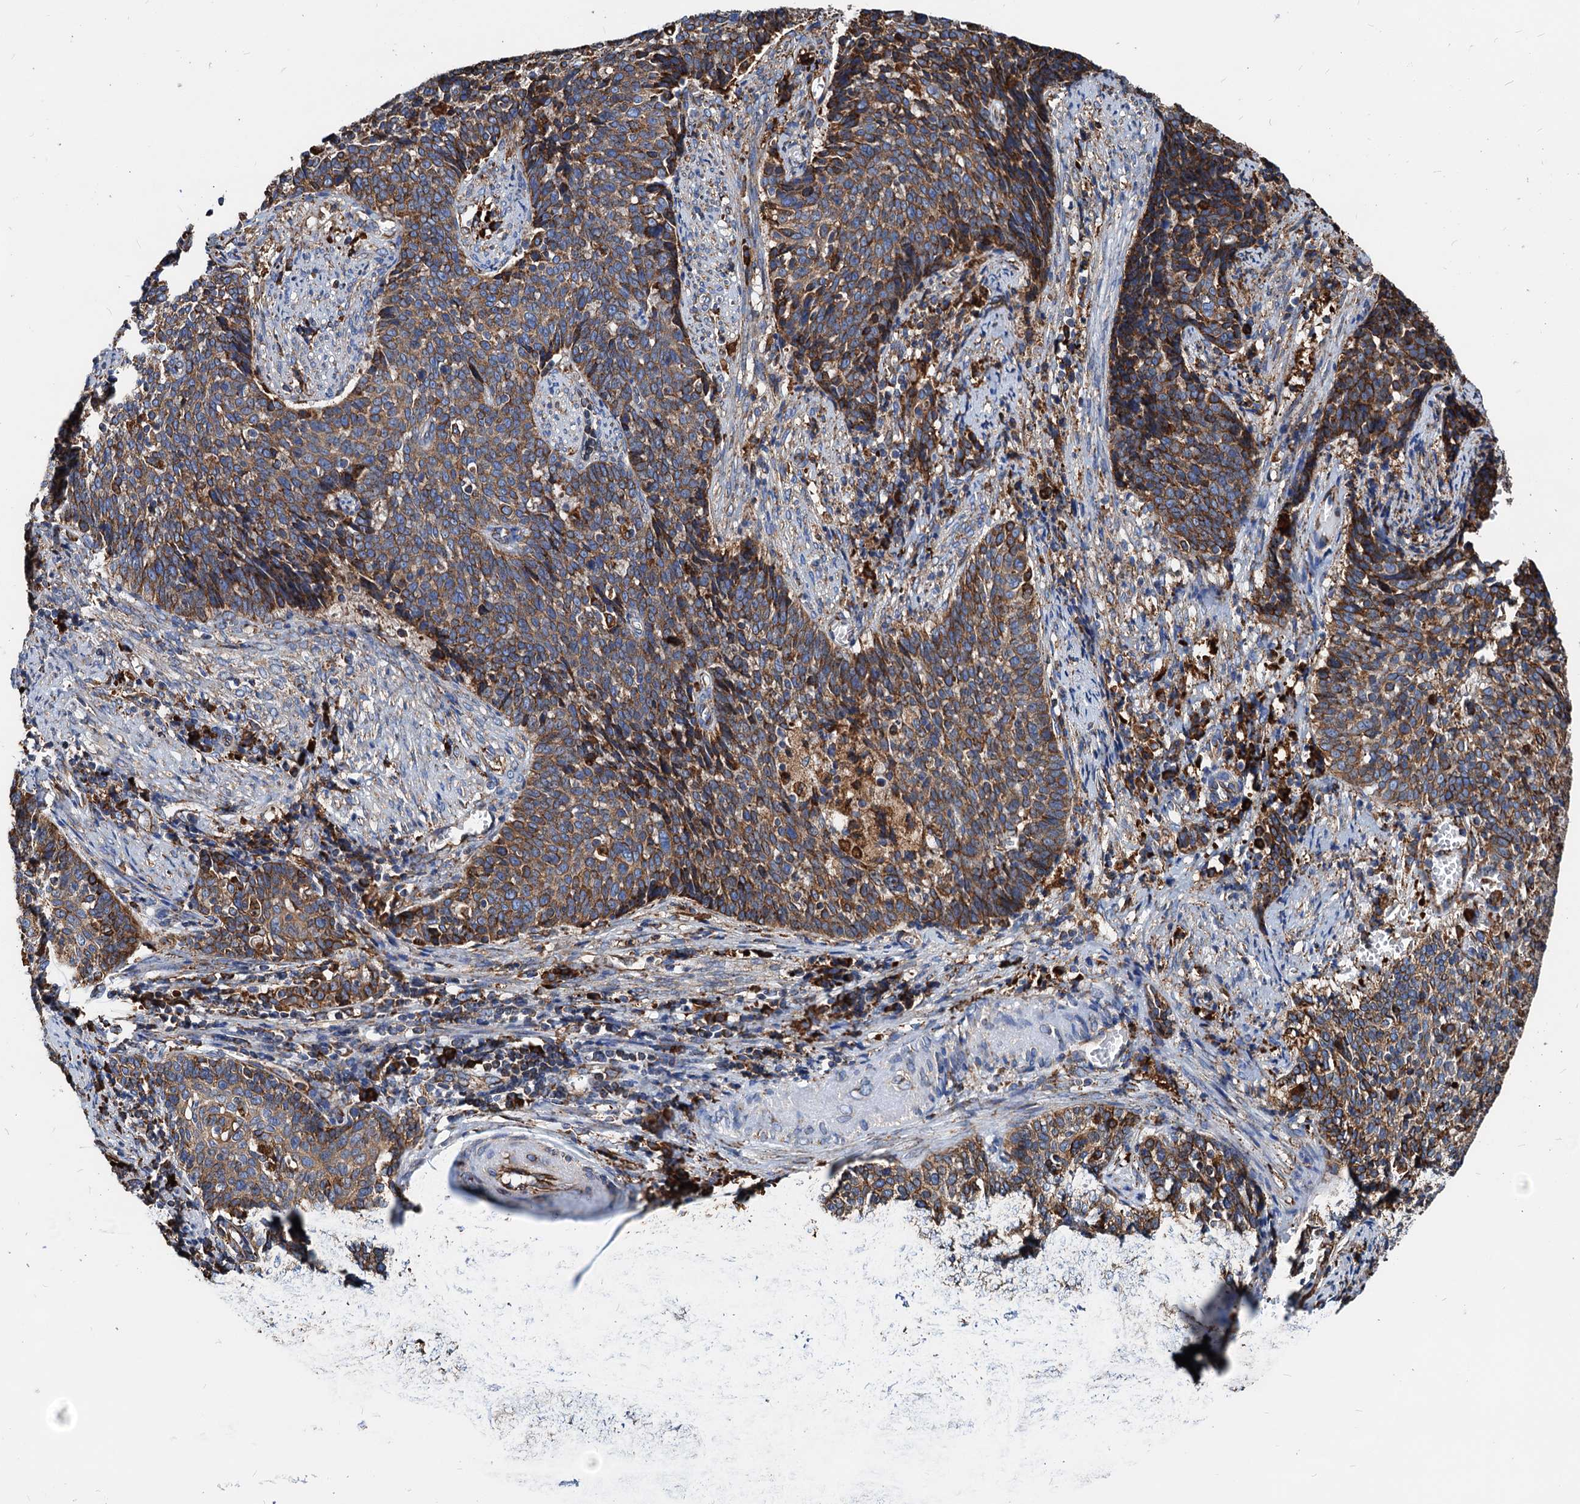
{"staining": {"intensity": "moderate", "quantity": ">75%", "location": "cytoplasmic/membranous"}, "tissue": "cervical cancer", "cell_type": "Tumor cells", "image_type": "cancer", "snomed": [{"axis": "morphology", "description": "Squamous cell carcinoma, NOS"}, {"axis": "topography", "description": "Cervix"}], "caption": "Immunohistochemistry (IHC) (DAB (3,3'-diaminobenzidine)) staining of cervical squamous cell carcinoma demonstrates moderate cytoplasmic/membranous protein expression in about >75% of tumor cells.", "gene": "HSPA5", "patient": {"sex": "female", "age": 39}}